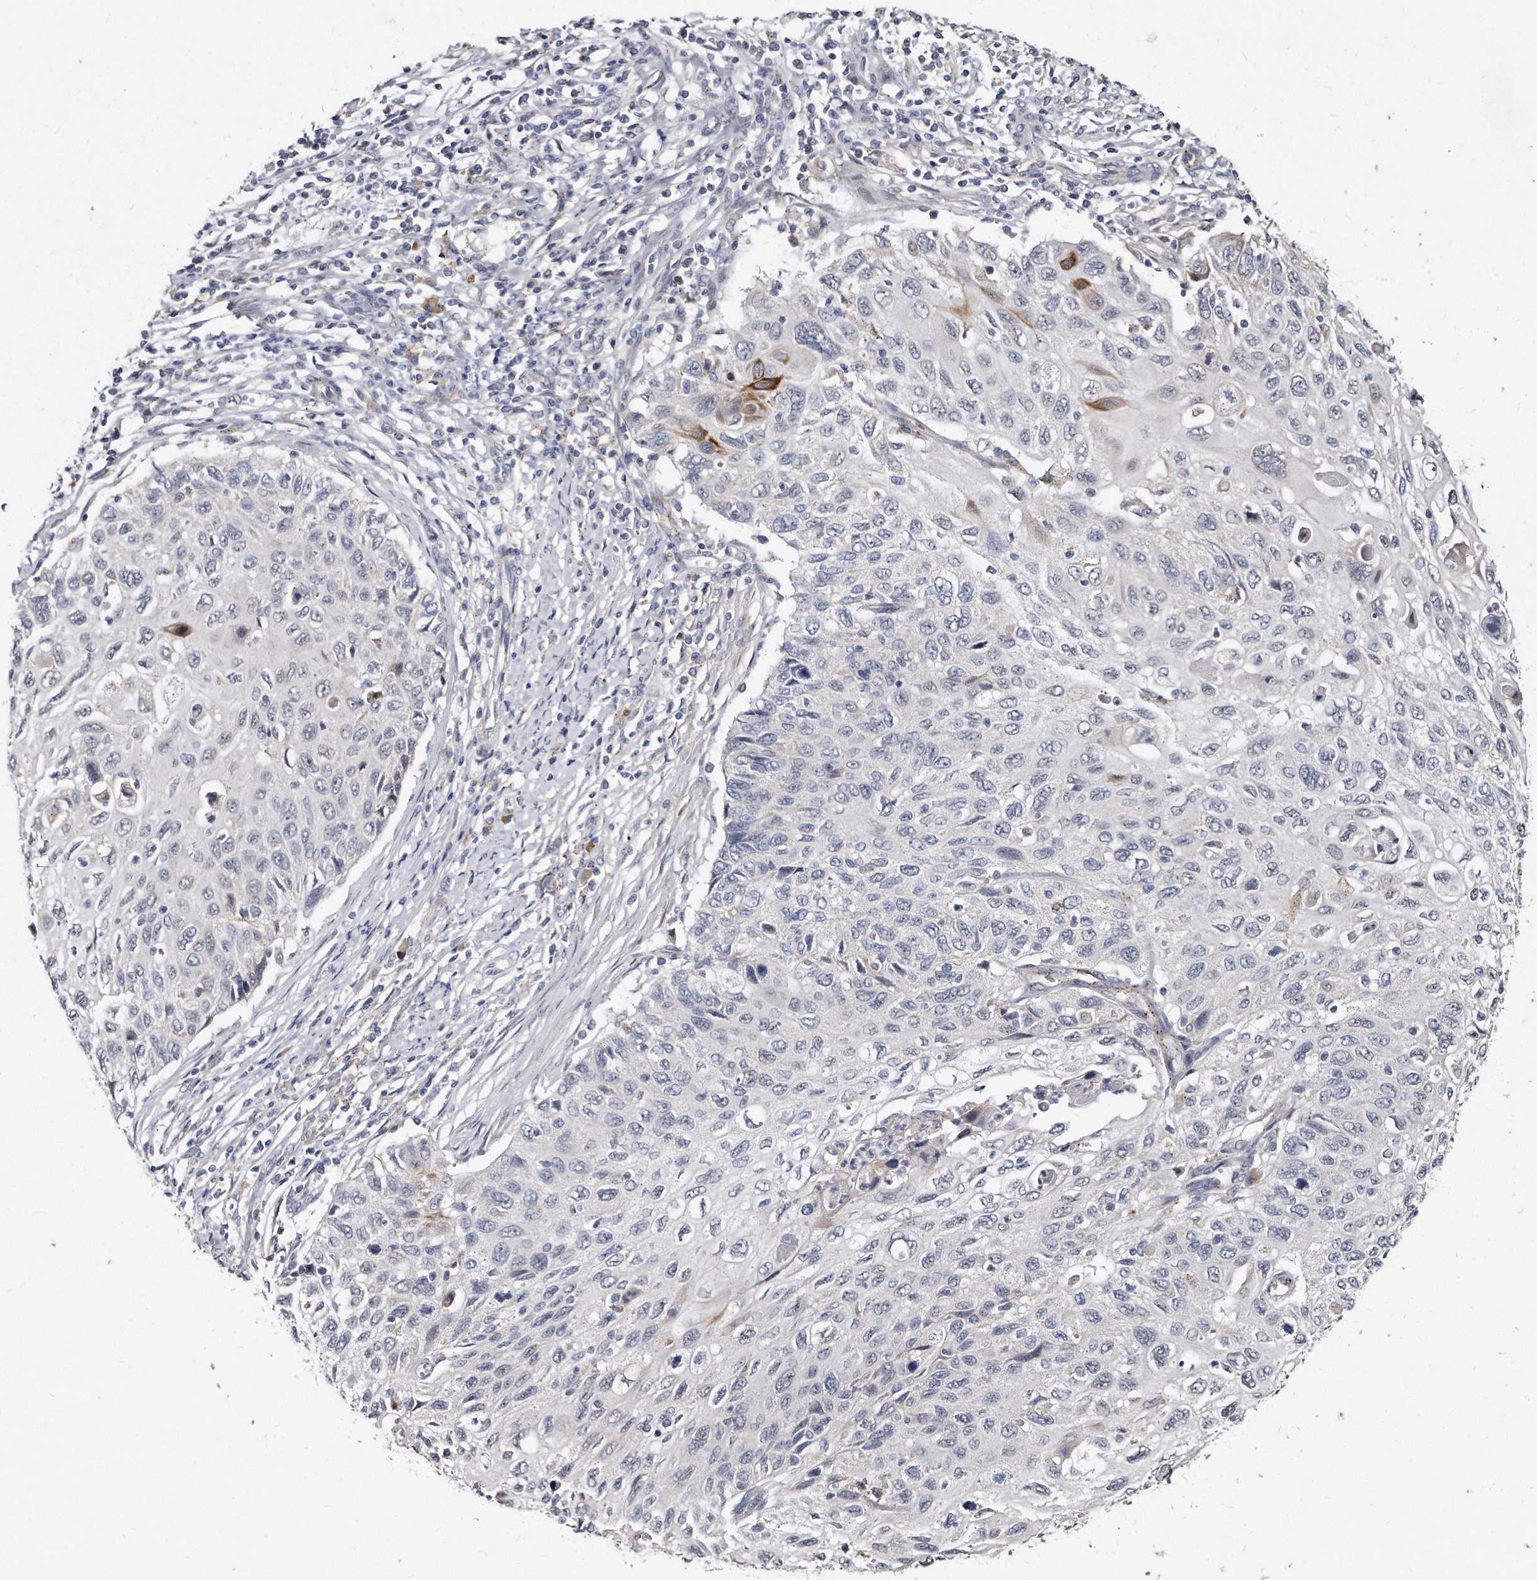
{"staining": {"intensity": "moderate", "quantity": "<25%", "location": "cytoplasmic/membranous"}, "tissue": "cervical cancer", "cell_type": "Tumor cells", "image_type": "cancer", "snomed": [{"axis": "morphology", "description": "Squamous cell carcinoma, NOS"}, {"axis": "topography", "description": "Cervix"}], "caption": "Protein analysis of cervical cancer tissue shows moderate cytoplasmic/membranous staining in about <25% of tumor cells.", "gene": "KLHDC3", "patient": {"sex": "female", "age": 70}}